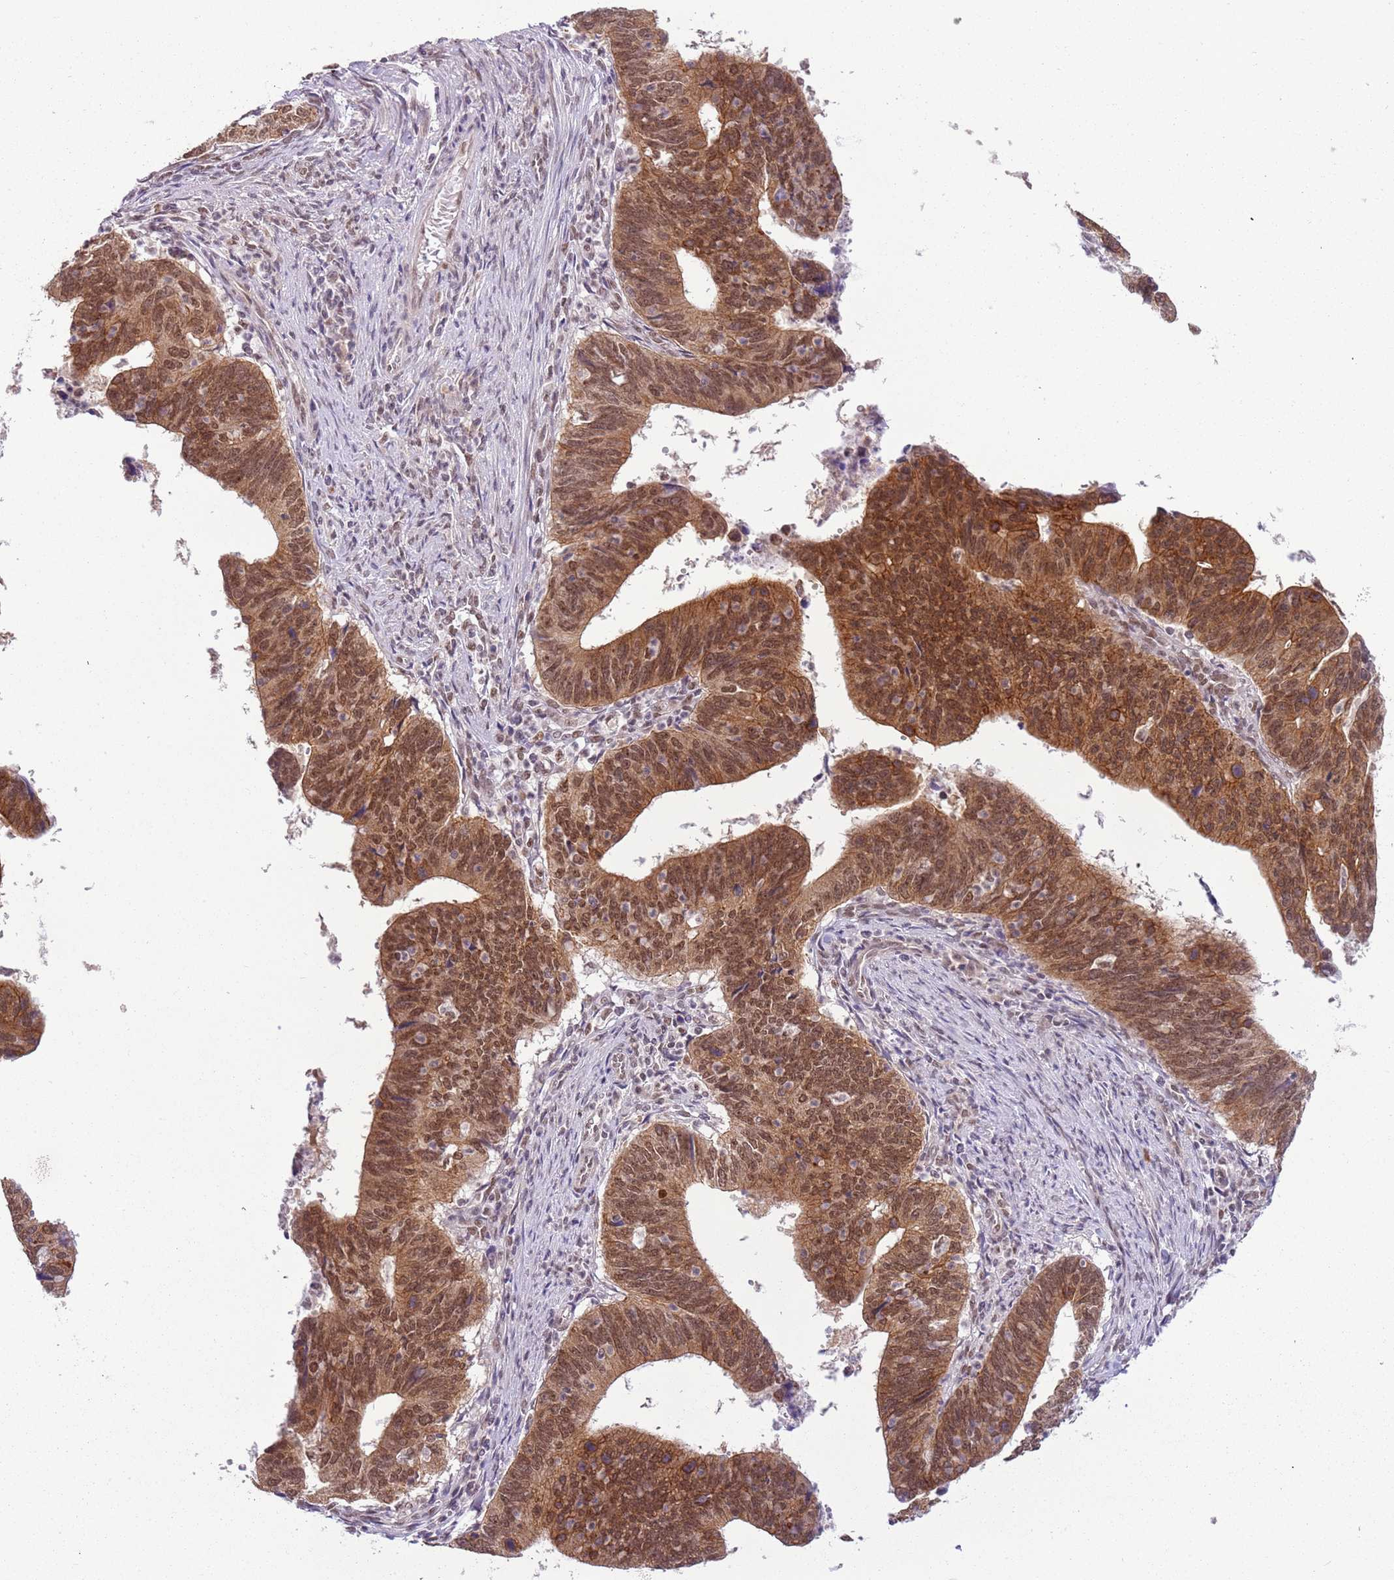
{"staining": {"intensity": "moderate", "quantity": ">75%", "location": "cytoplasmic/membranous,nuclear"}, "tissue": "stomach cancer", "cell_type": "Tumor cells", "image_type": "cancer", "snomed": [{"axis": "morphology", "description": "Adenocarcinoma, NOS"}, {"axis": "topography", "description": "Stomach"}], "caption": "This is a photomicrograph of IHC staining of adenocarcinoma (stomach), which shows moderate expression in the cytoplasmic/membranous and nuclear of tumor cells.", "gene": "FAM120AOS", "patient": {"sex": "male", "age": 59}}